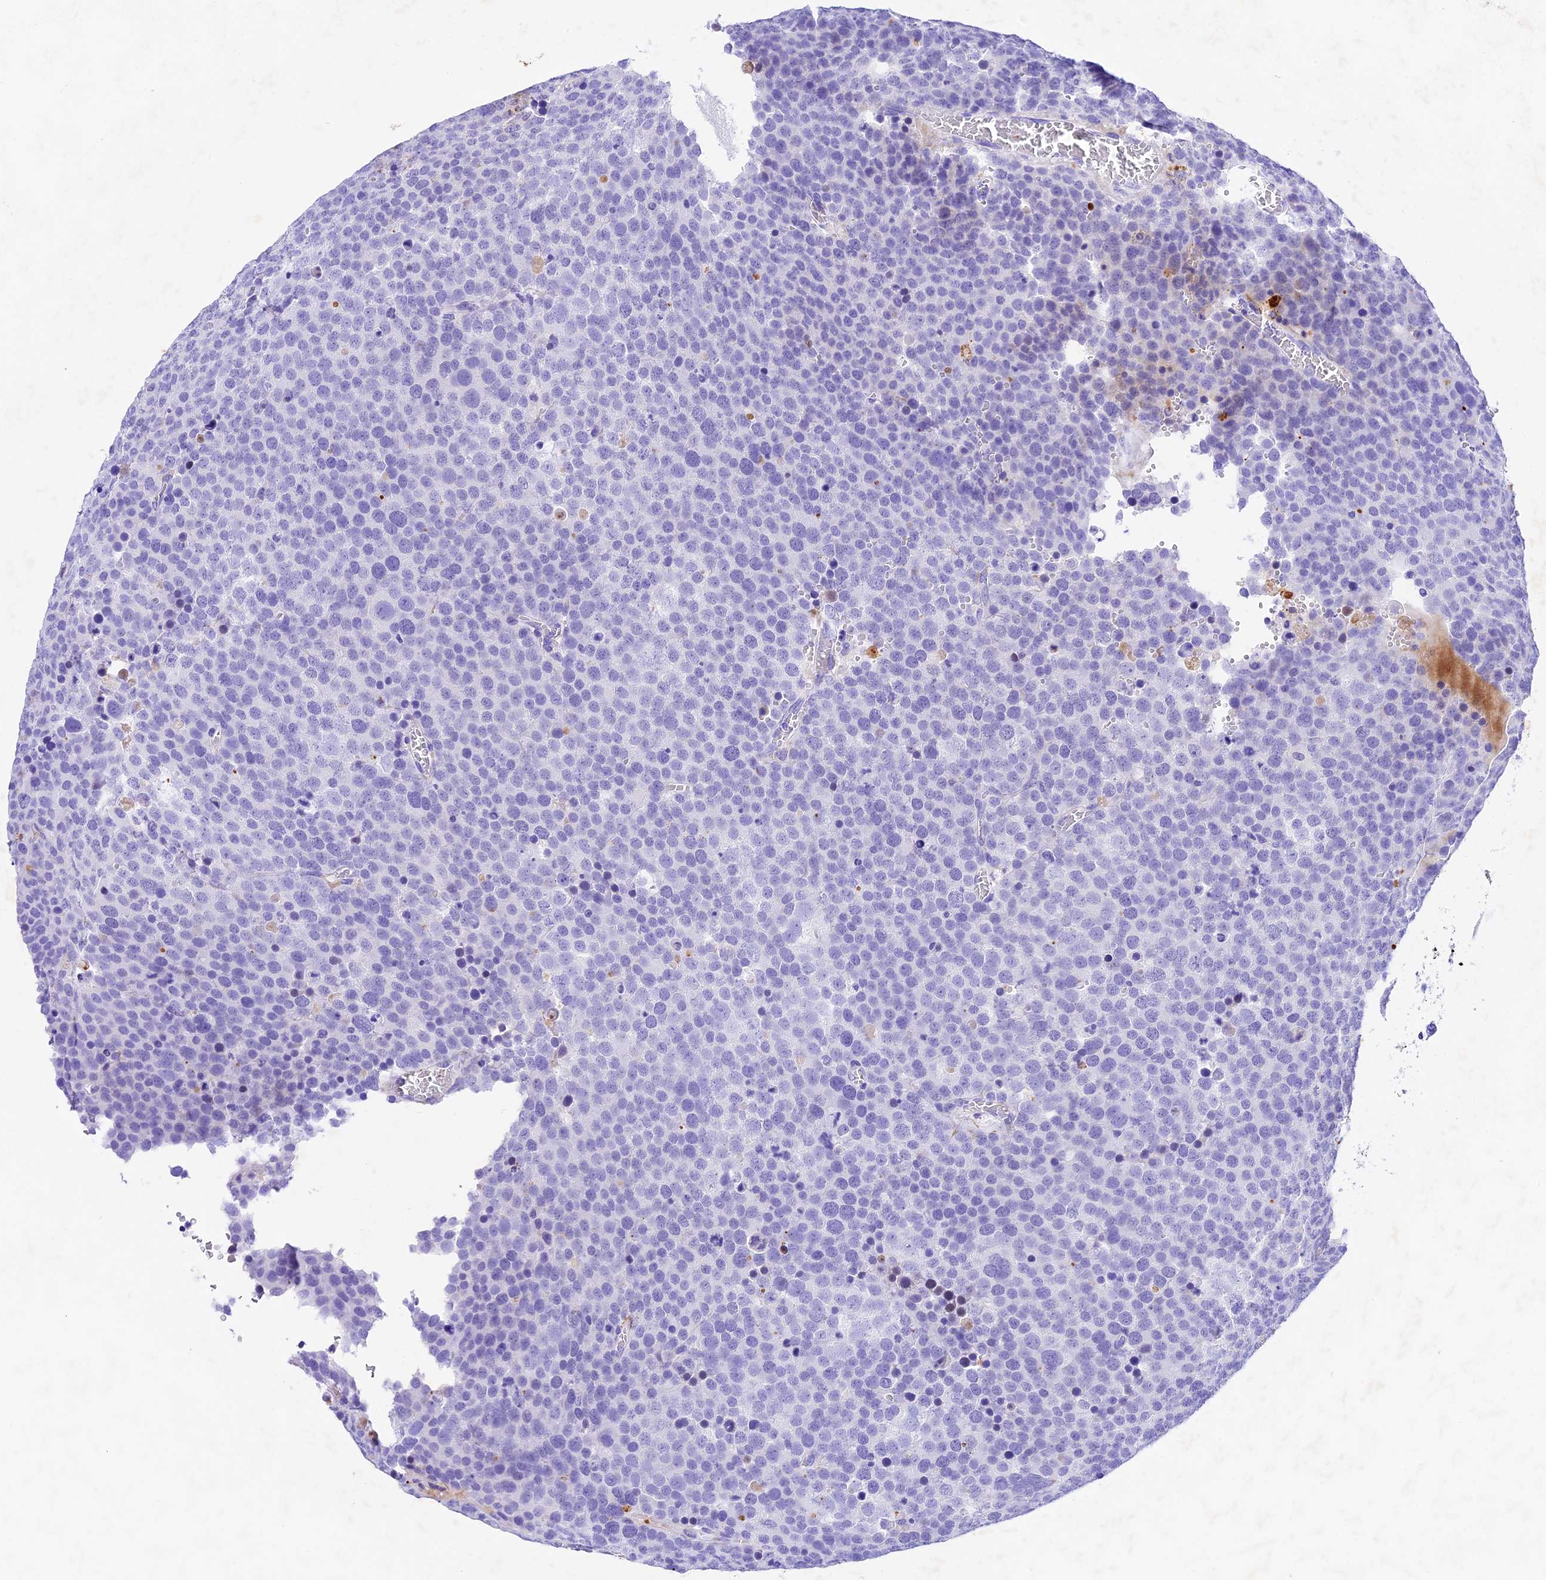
{"staining": {"intensity": "negative", "quantity": "none", "location": "none"}, "tissue": "testis cancer", "cell_type": "Tumor cells", "image_type": "cancer", "snomed": [{"axis": "morphology", "description": "Seminoma, NOS"}, {"axis": "topography", "description": "Testis"}], "caption": "An immunohistochemistry micrograph of seminoma (testis) is shown. There is no staining in tumor cells of seminoma (testis).", "gene": "PSG11", "patient": {"sex": "male", "age": 71}}